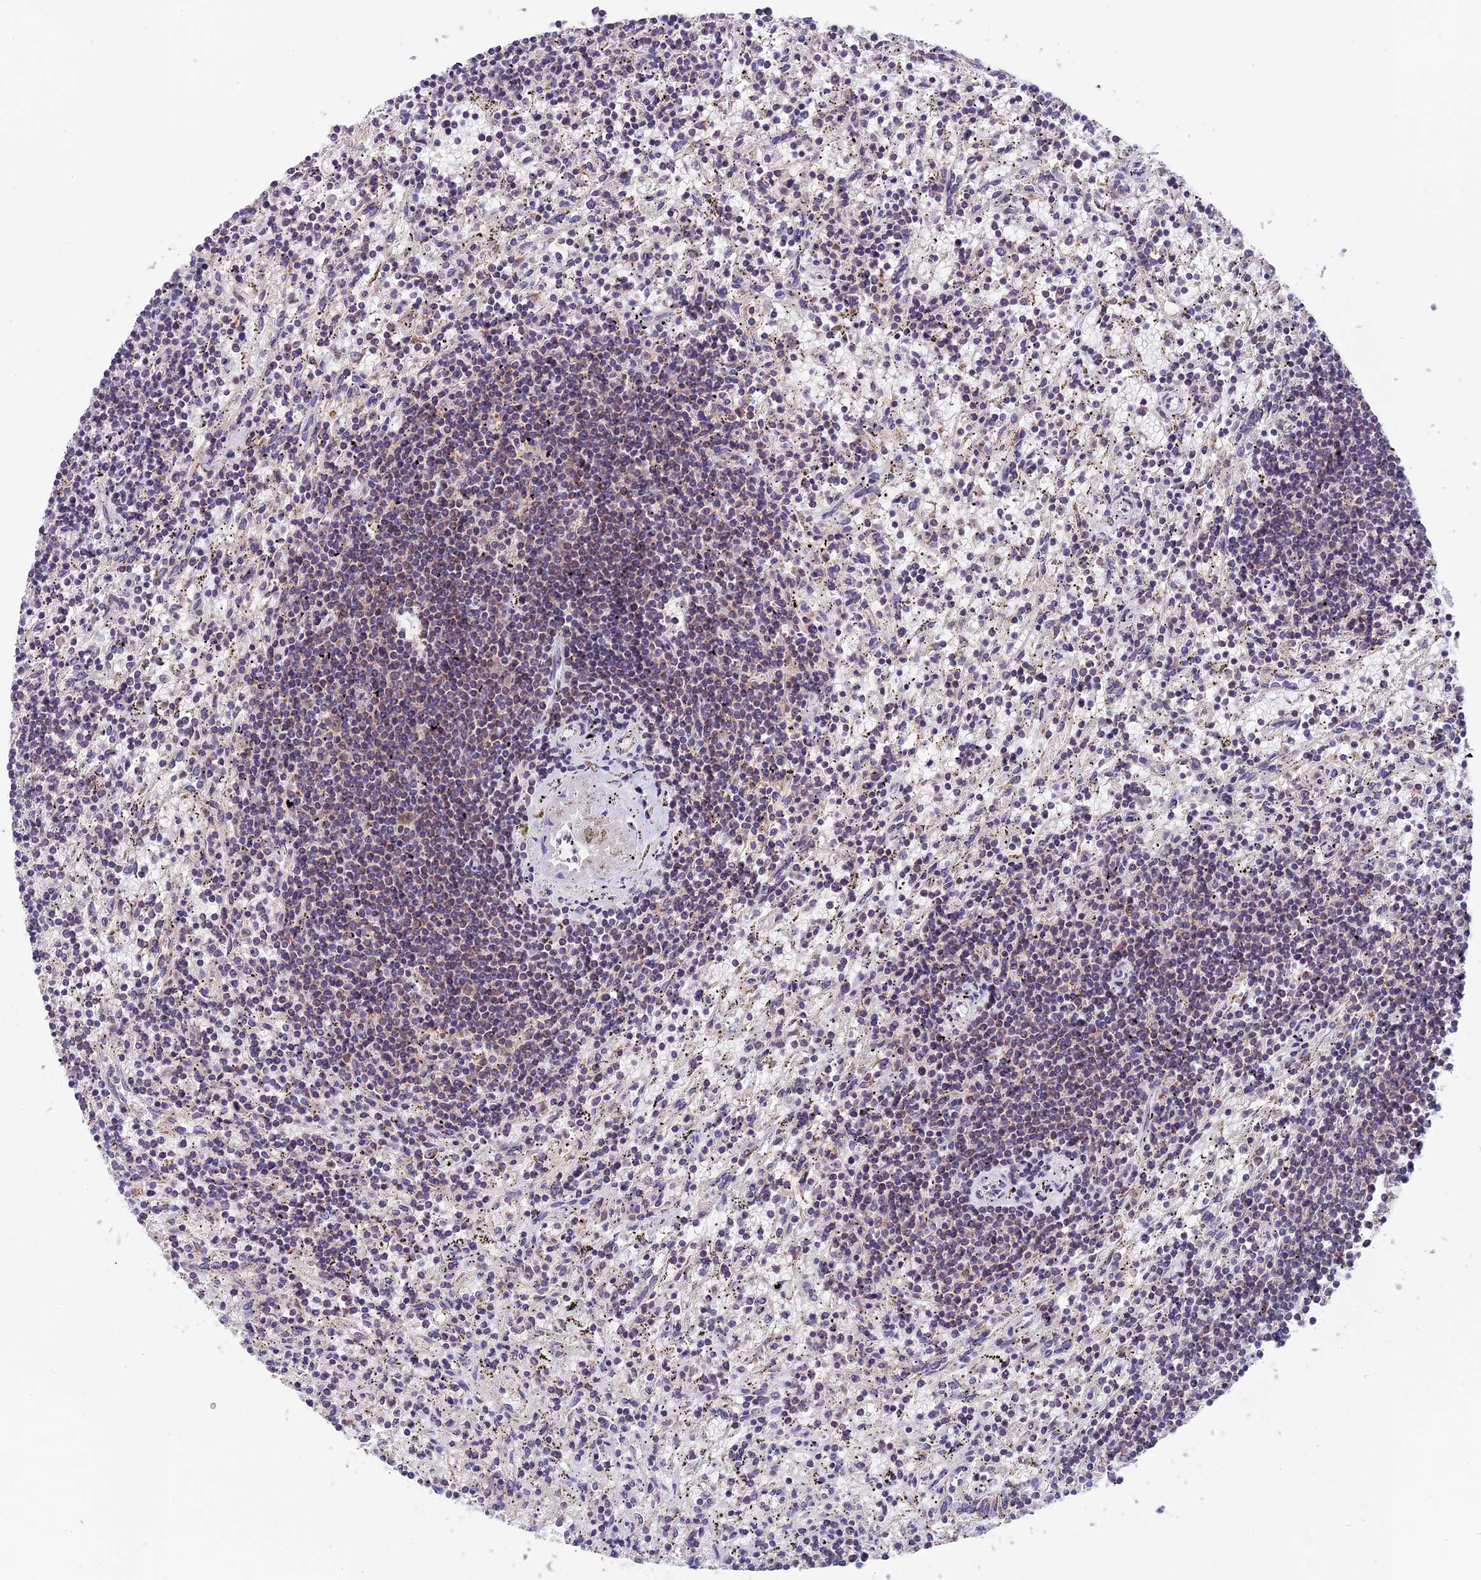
{"staining": {"intensity": "negative", "quantity": "none", "location": "none"}, "tissue": "lymphoma", "cell_type": "Tumor cells", "image_type": "cancer", "snomed": [{"axis": "morphology", "description": "Malignant lymphoma, non-Hodgkin's type, Low grade"}, {"axis": "topography", "description": "Spleen"}], "caption": "Histopathology image shows no significant protein positivity in tumor cells of low-grade malignant lymphoma, non-Hodgkin's type.", "gene": "MGME1", "patient": {"sex": "male", "age": 76}}